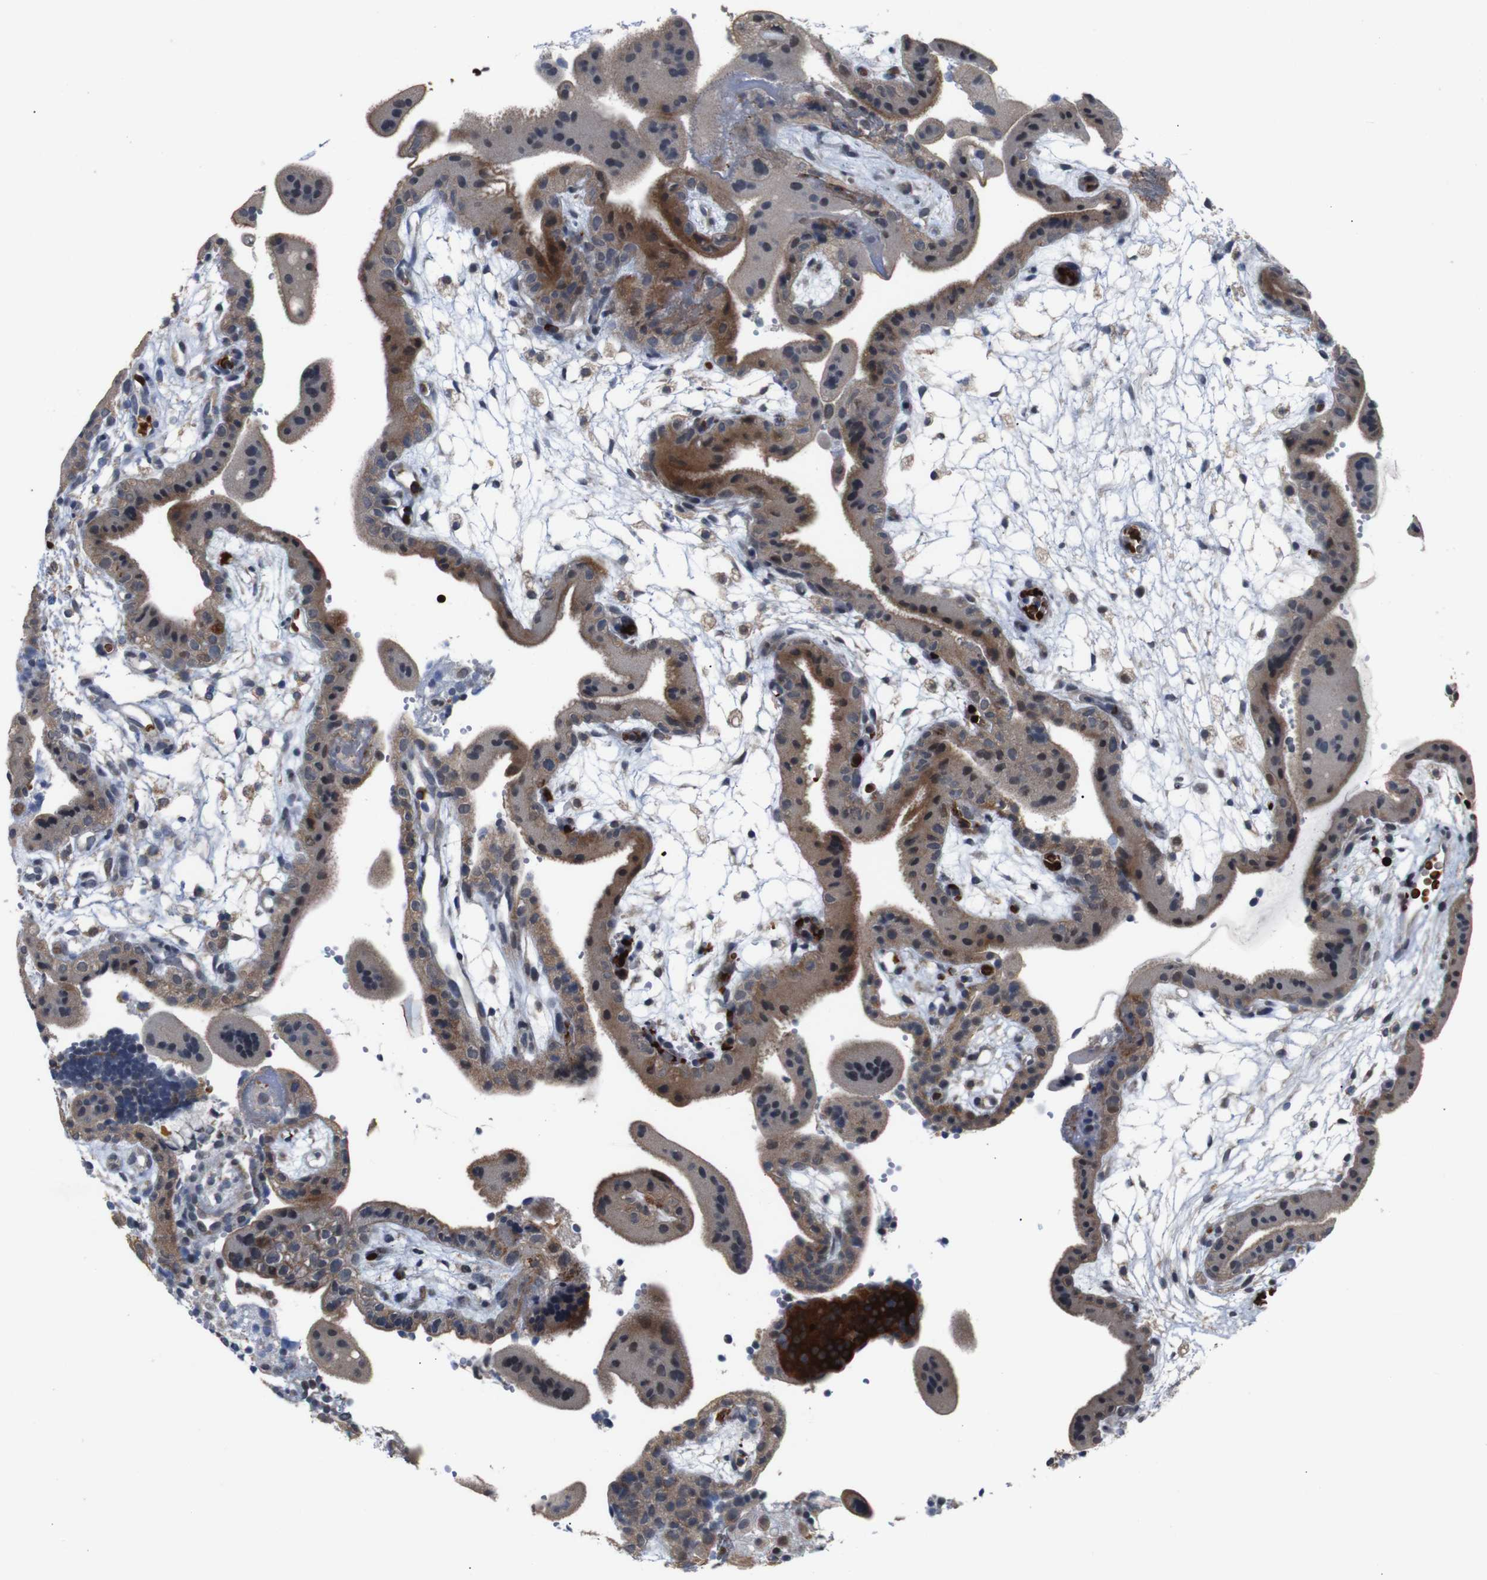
{"staining": {"intensity": "weak", "quantity": "25%-75%", "location": "cytoplasmic/membranous"}, "tissue": "placenta", "cell_type": "Decidual cells", "image_type": "normal", "snomed": [{"axis": "morphology", "description": "Normal tissue, NOS"}, {"axis": "topography", "description": "Placenta"}], "caption": "The photomicrograph demonstrates staining of unremarkable placenta, revealing weak cytoplasmic/membranous protein expression (brown color) within decidual cells. Ihc stains the protein of interest in brown and the nuclei are stained blue.", "gene": "ATP7B", "patient": {"sex": "female", "age": 18}}